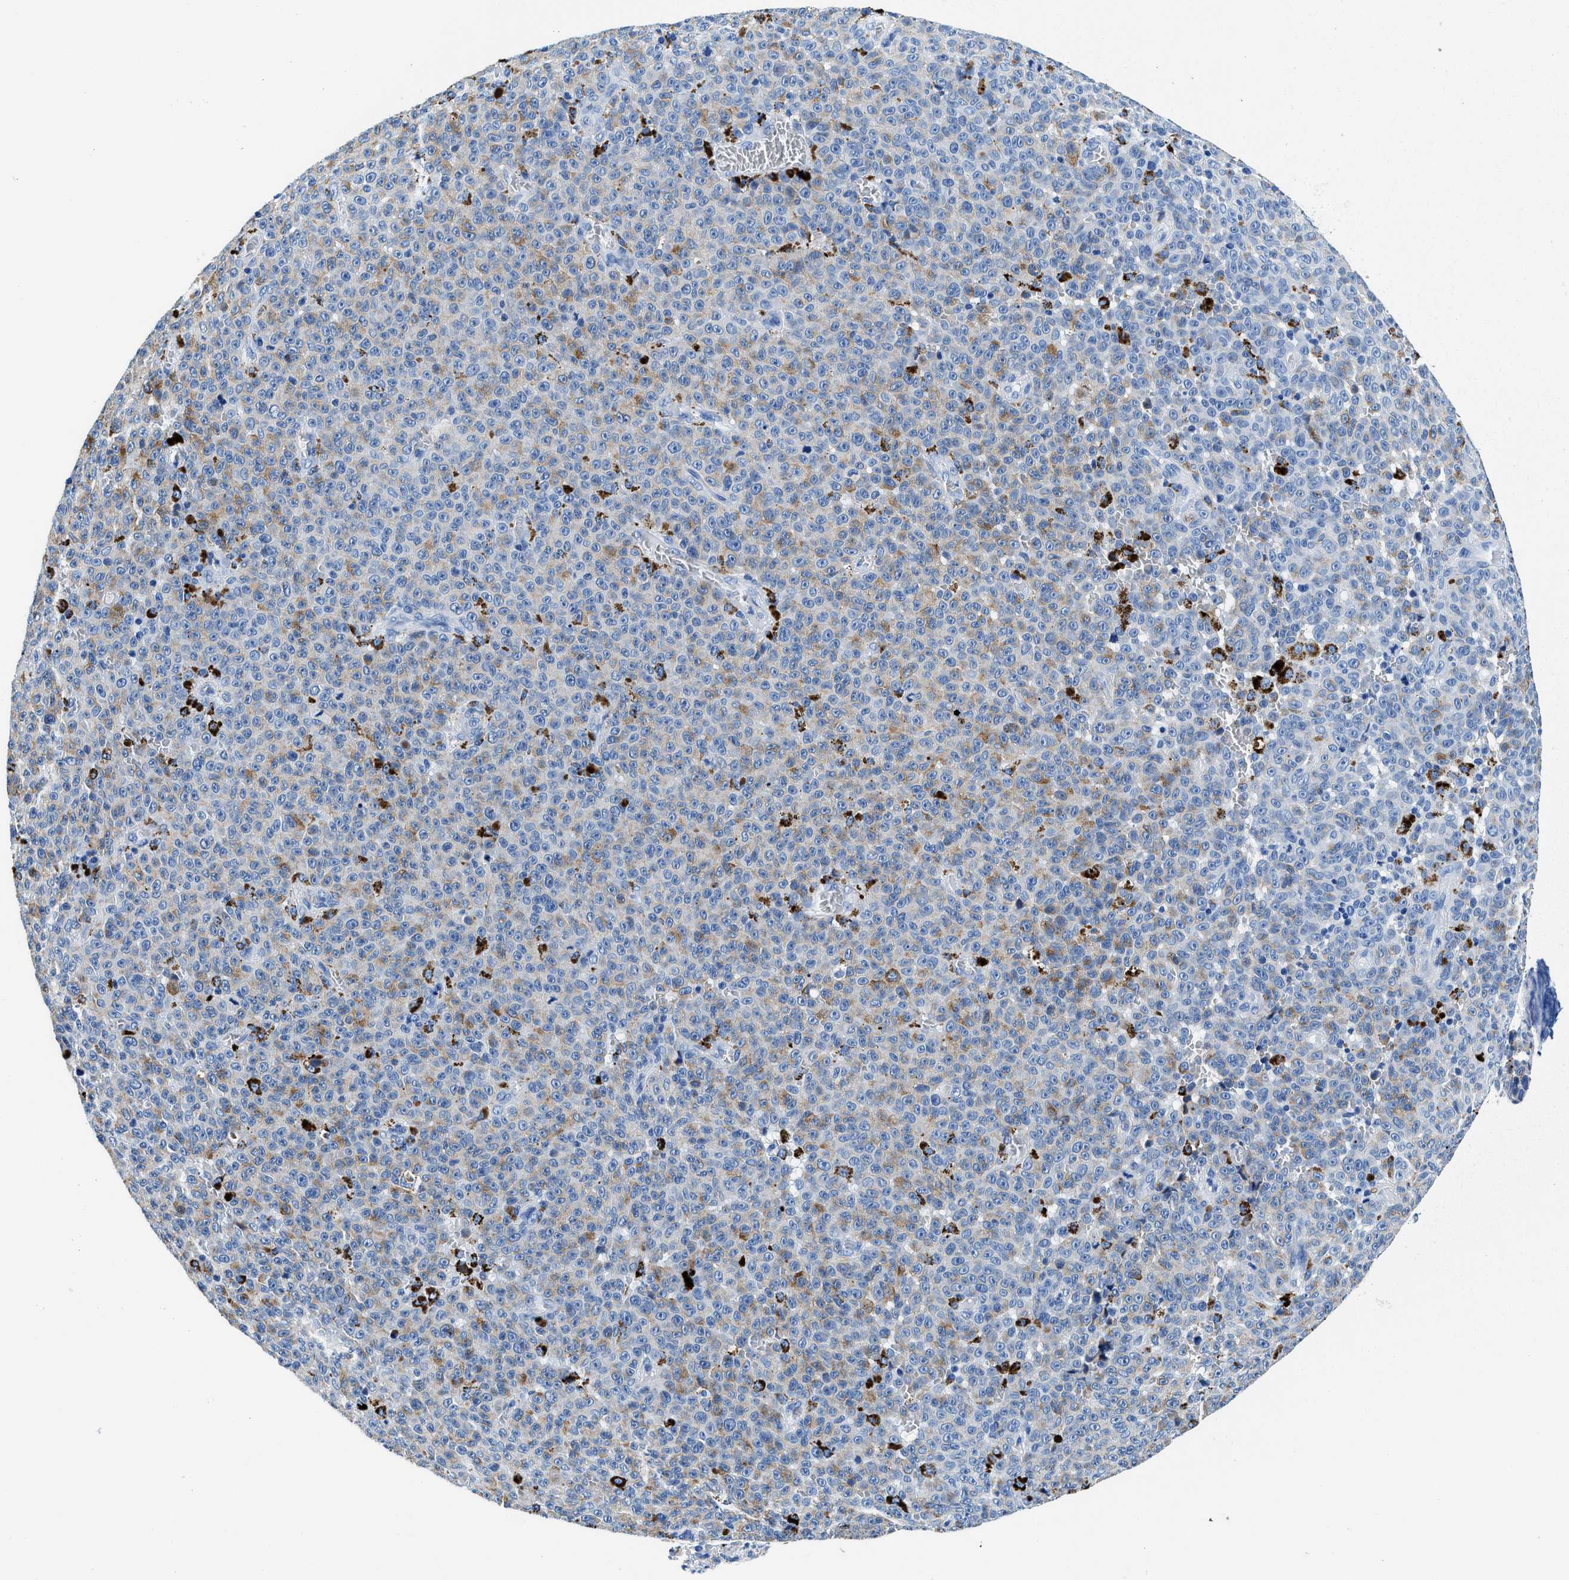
{"staining": {"intensity": "weak", "quantity": "<25%", "location": "cytoplasmic/membranous"}, "tissue": "melanoma", "cell_type": "Tumor cells", "image_type": "cancer", "snomed": [{"axis": "morphology", "description": "Malignant melanoma, NOS"}, {"axis": "topography", "description": "Skin"}], "caption": "Malignant melanoma was stained to show a protein in brown. There is no significant expression in tumor cells.", "gene": "OR14K1", "patient": {"sex": "female", "age": 82}}